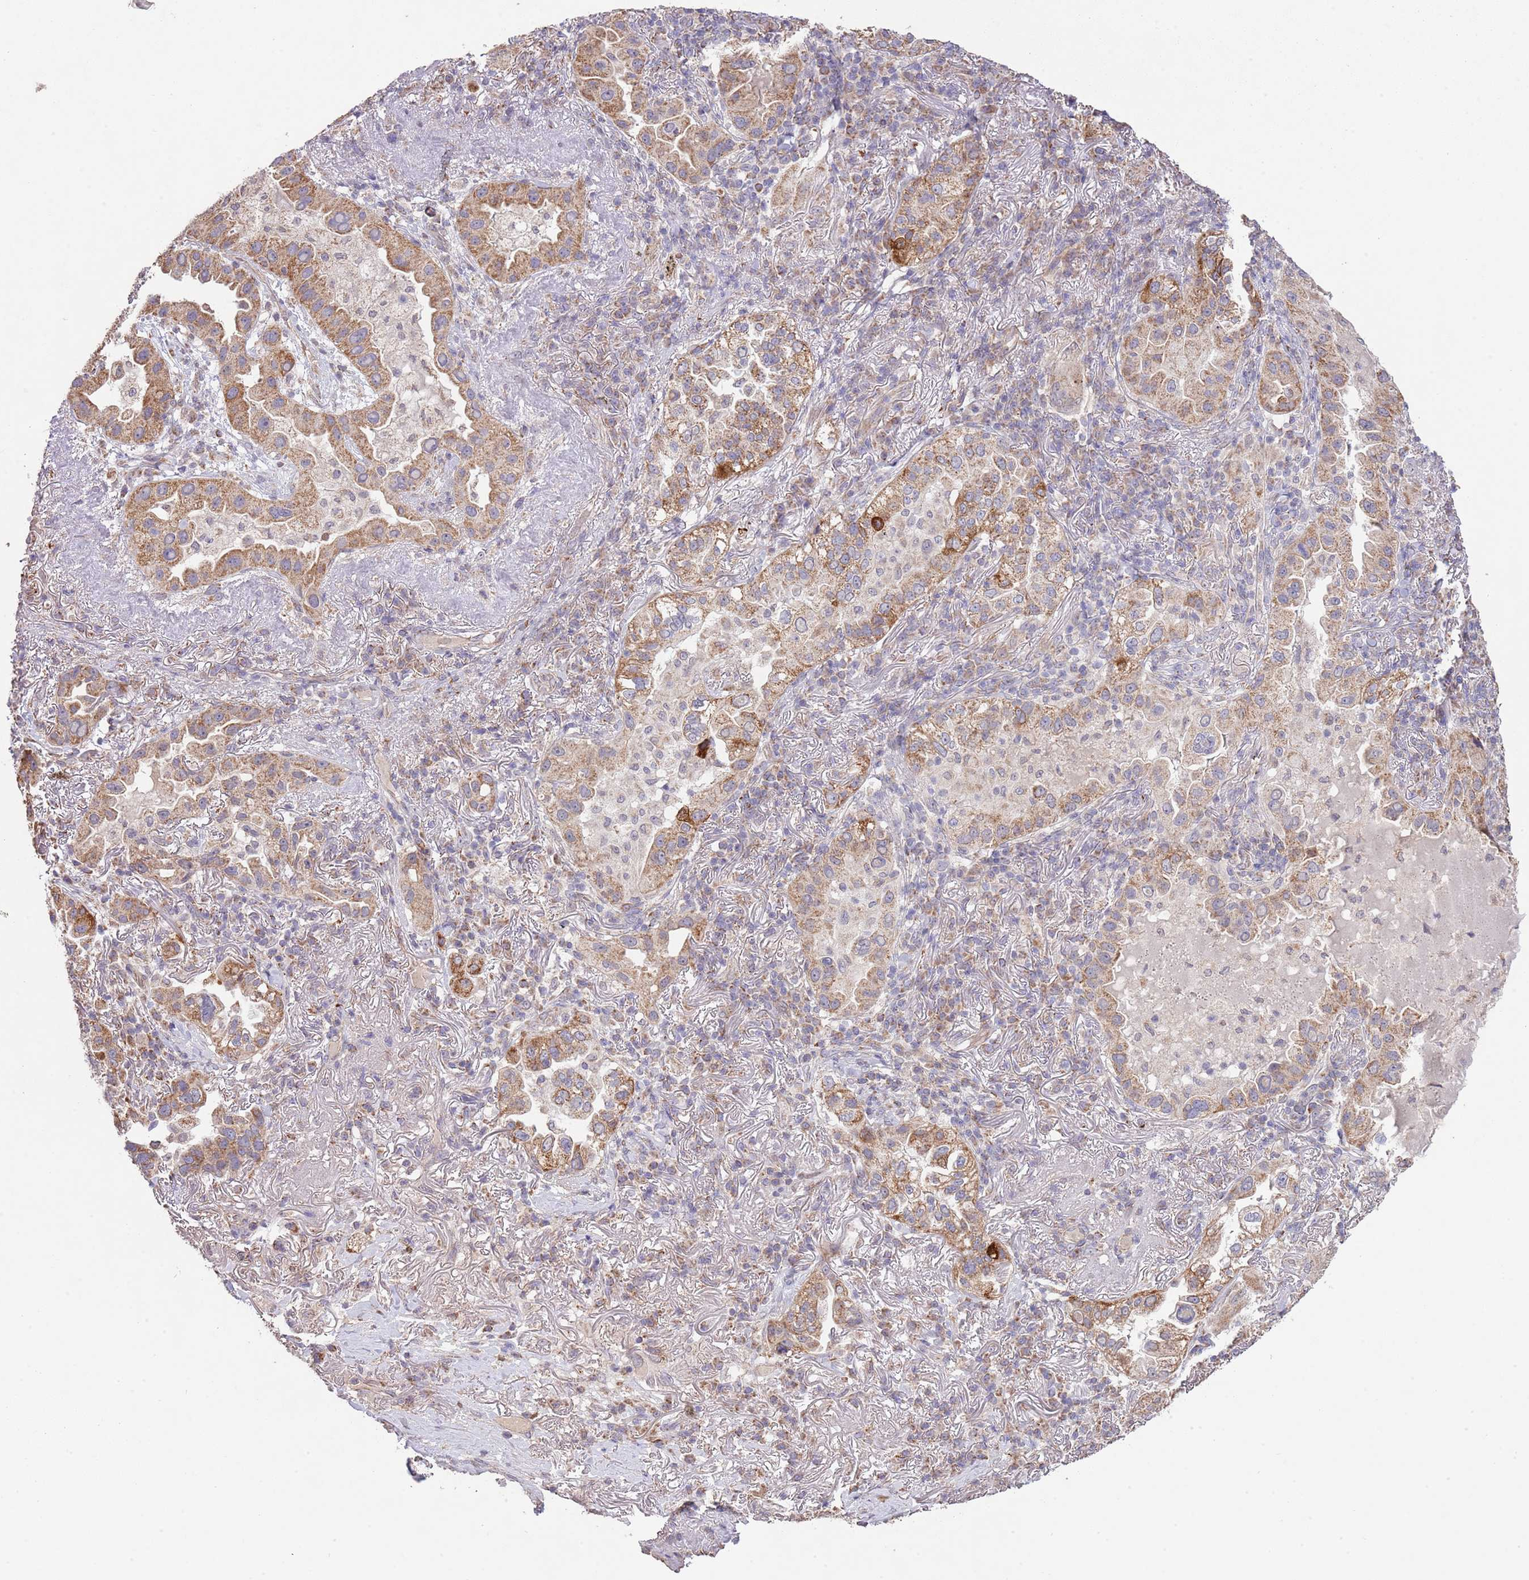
{"staining": {"intensity": "moderate", "quantity": ">75%", "location": "cytoplasmic/membranous"}, "tissue": "lung cancer", "cell_type": "Tumor cells", "image_type": "cancer", "snomed": [{"axis": "morphology", "description": "Adenocarcinoma, NOS"}, {"axis": "topography", "description": "Lung"}], "caption": "This micrograph reveals immunohistochemistry (IHC) staining of human adenocarcinoma (lung), with medium moderate cytoplasmic/membranous expression in about >75% of tumor cells.", "gene": "IVD", "patient": {"sex": "female", "age": 69}}